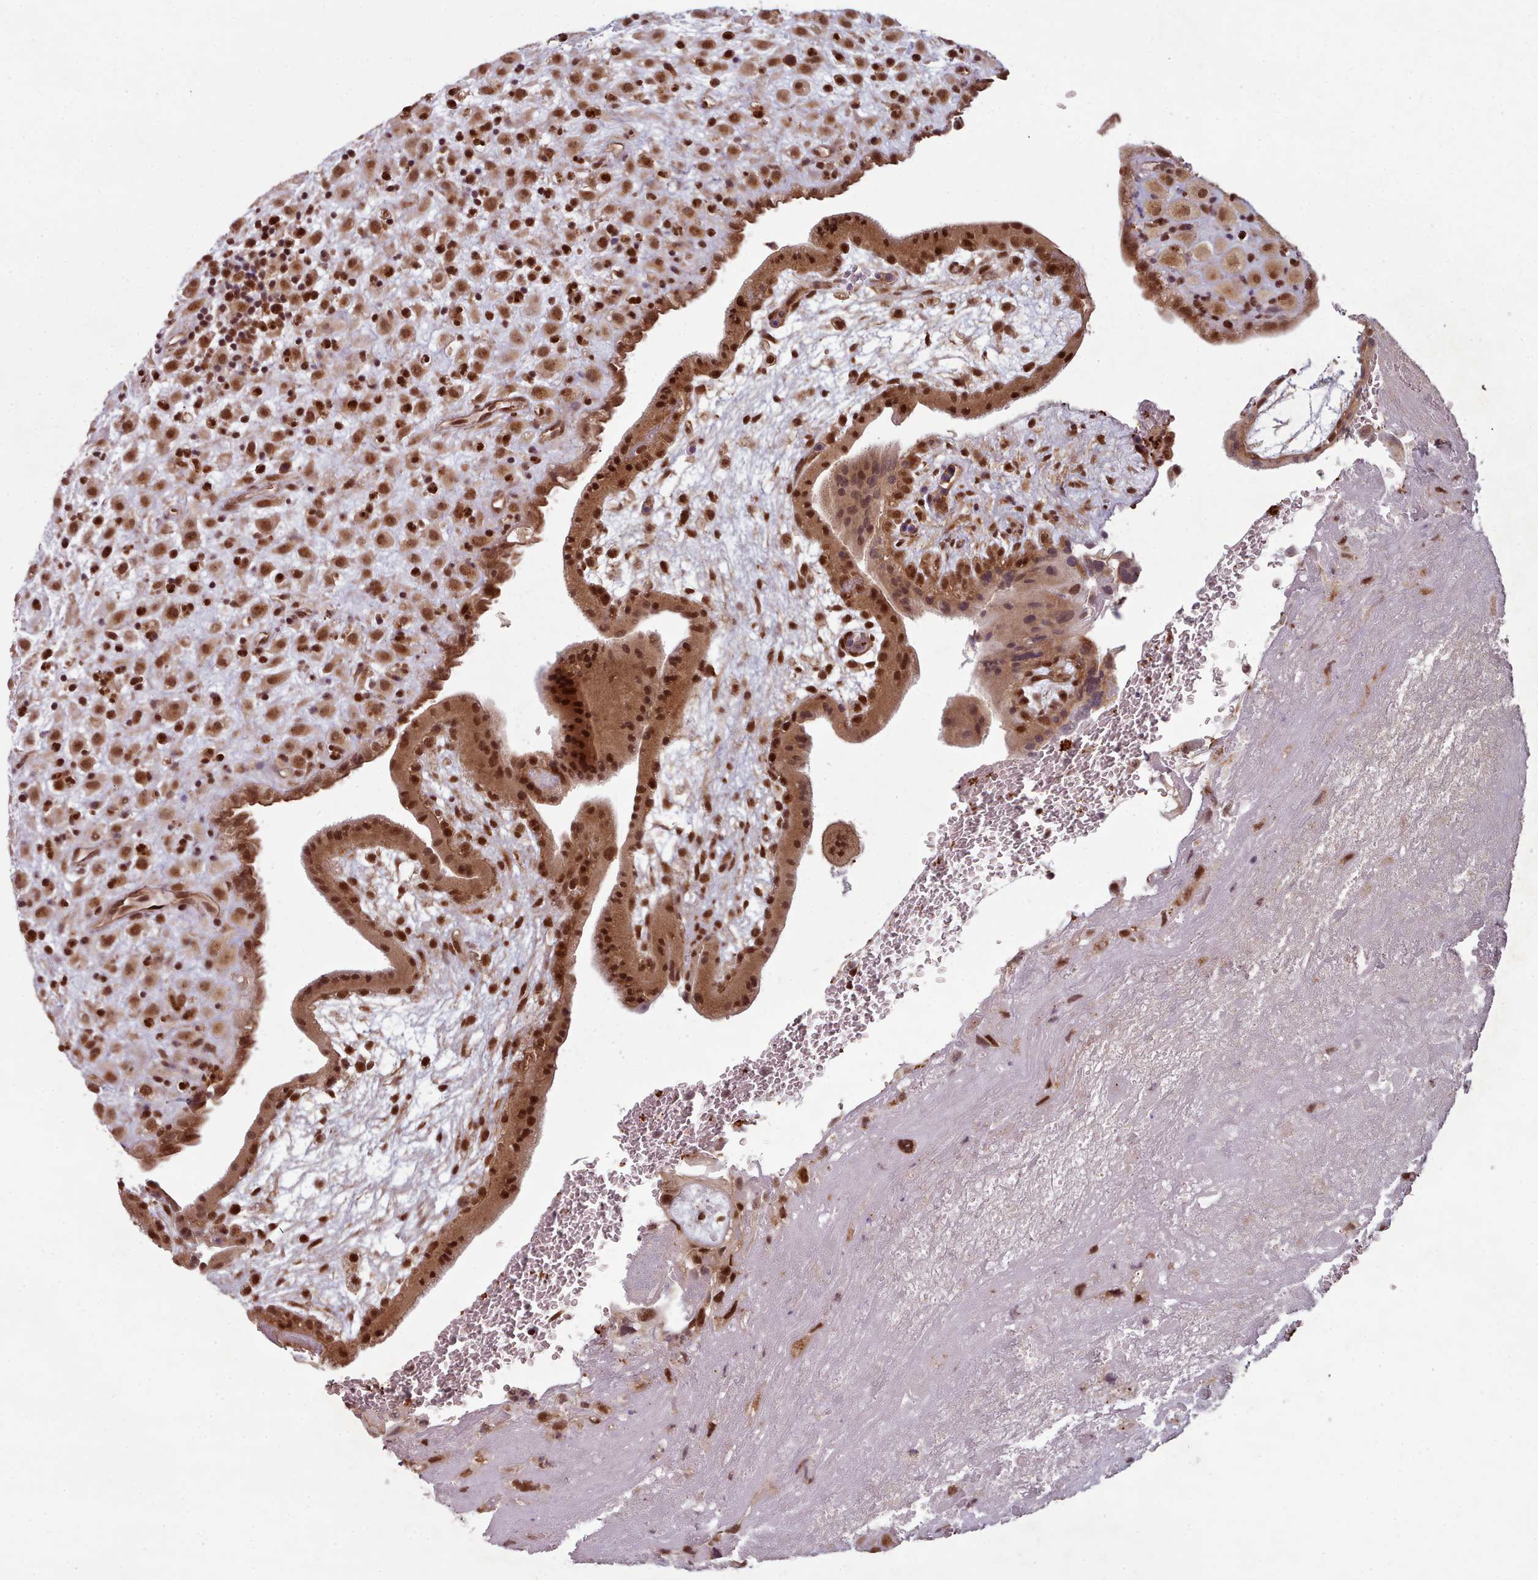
{"staining": {"intensity": "moderate", "quantity": ">75%", "location": "cytoplasmic/membranous,nuclear"}, "tissue": "placenta", "cell_type": "Decidual cells", "image_type": "normal", "snomed": [{"axis": "morphology", "description": "Normal tissue, NOS"}, {"axis": "topography", "description": "Placenta"}], "caption": "Unremarkable placenta shows moderate cytoplasmic/membranous,nuclear positivity in about >75% of decidual cells.", "gene": "DHX8", "patient": {"sex": "female", "age": 35}}